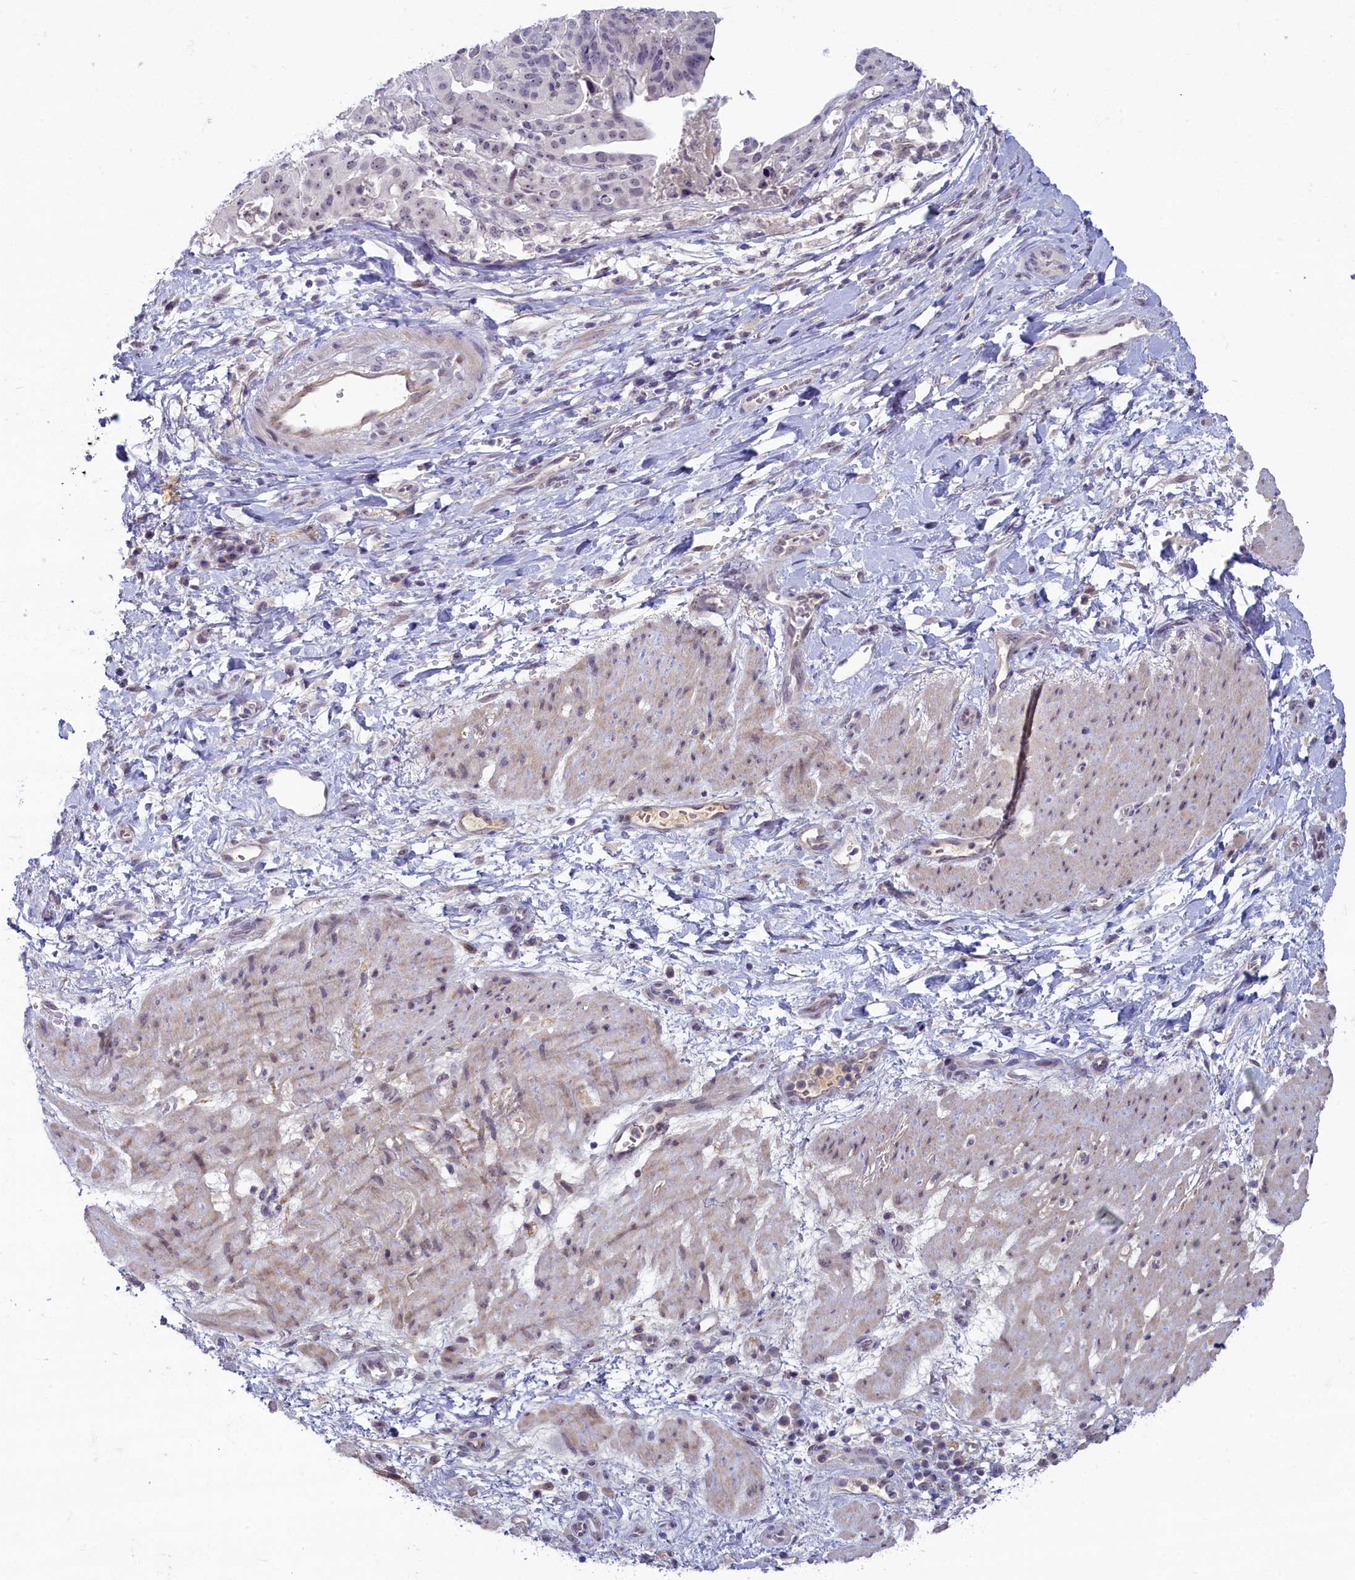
{"staining": {"intensity": "negative", "quantity": "none", "location": "none"}, "tissue": "stomach cancer", "cell_type": "Tumor cells", "image_type": "cancer", "snomed": [{"axis": "morphology", "description": "Adenocarcinoma, NOS"}, {"axis": "topography", "description": "Stomach"}], "caption": "An immunohistochemistry photomicrograph of stomach adenocarcinoma is shown. There is no staining in tumor cells of stomach adenocarcinoma.", "gene": "CRAMP1", "patient": {"sex": "male", "age": 48}}